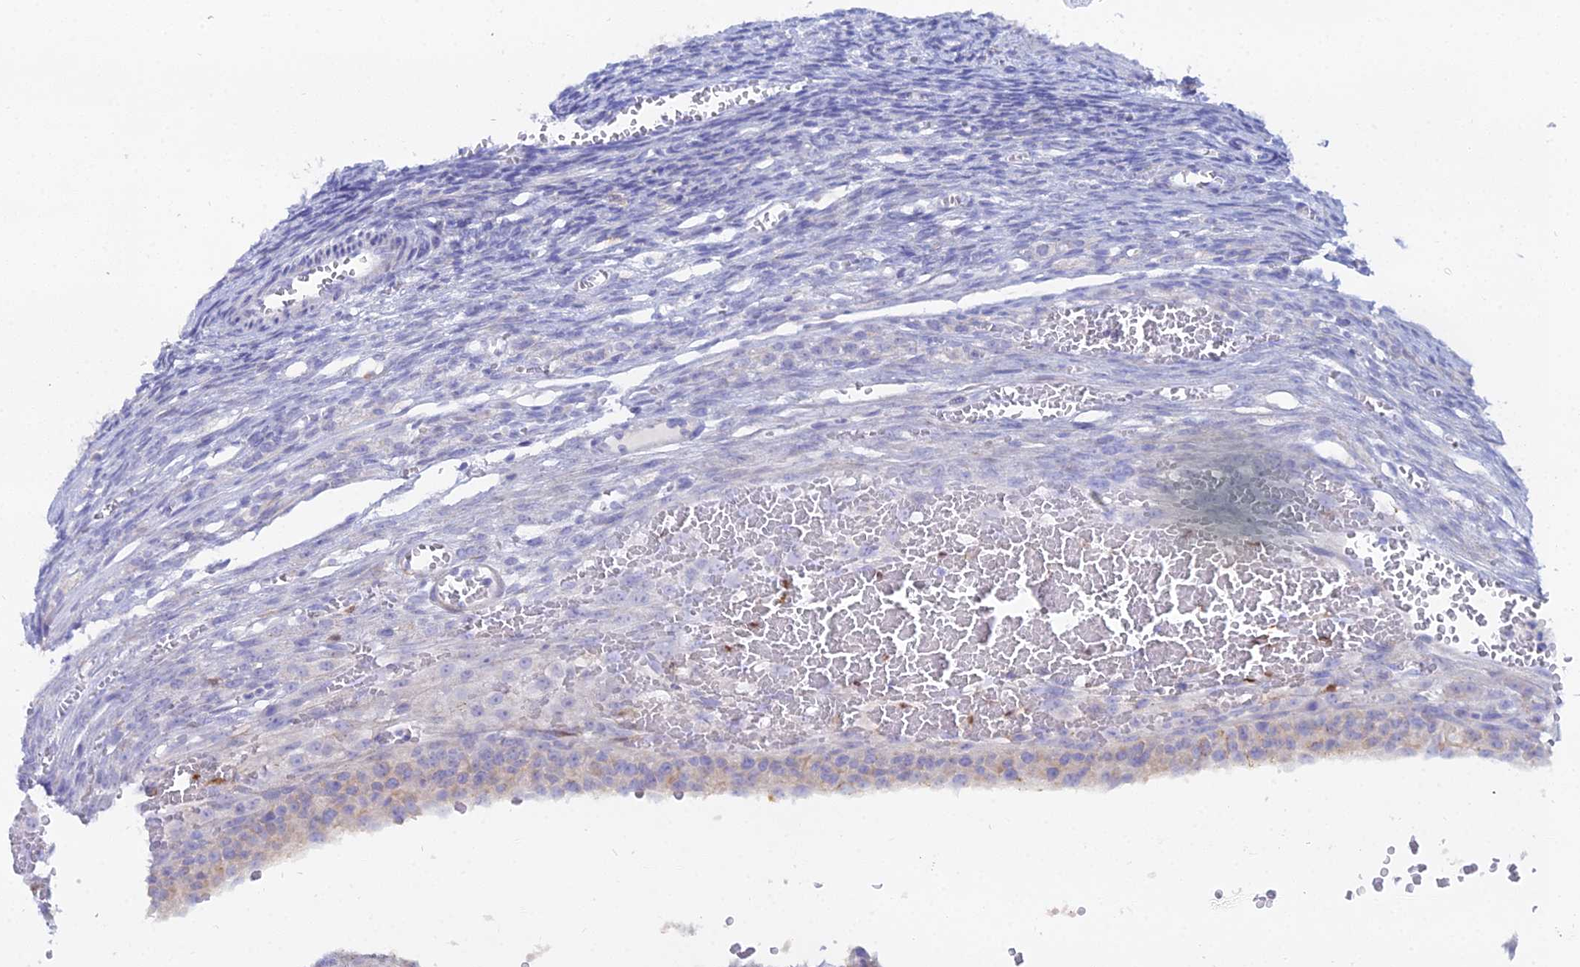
{"staining": {"intensity": "negative", "quantity": "none", "location": "none"}, "tissue": "ovary", "cell_type": "Follicle cells", "image_type": "normal", "snomed": [{"axis": "morphology", "description": "Normal tissue, NOS"}, {"axis": "topography", "description": "Ovary"}], "caption": "Human ovary stained for a protein using immunohistochemistry (IHC) demonstrates no expression in follicle cells.", "gene": "DHX34", "patient": {"sex": "female", "age": 39}}